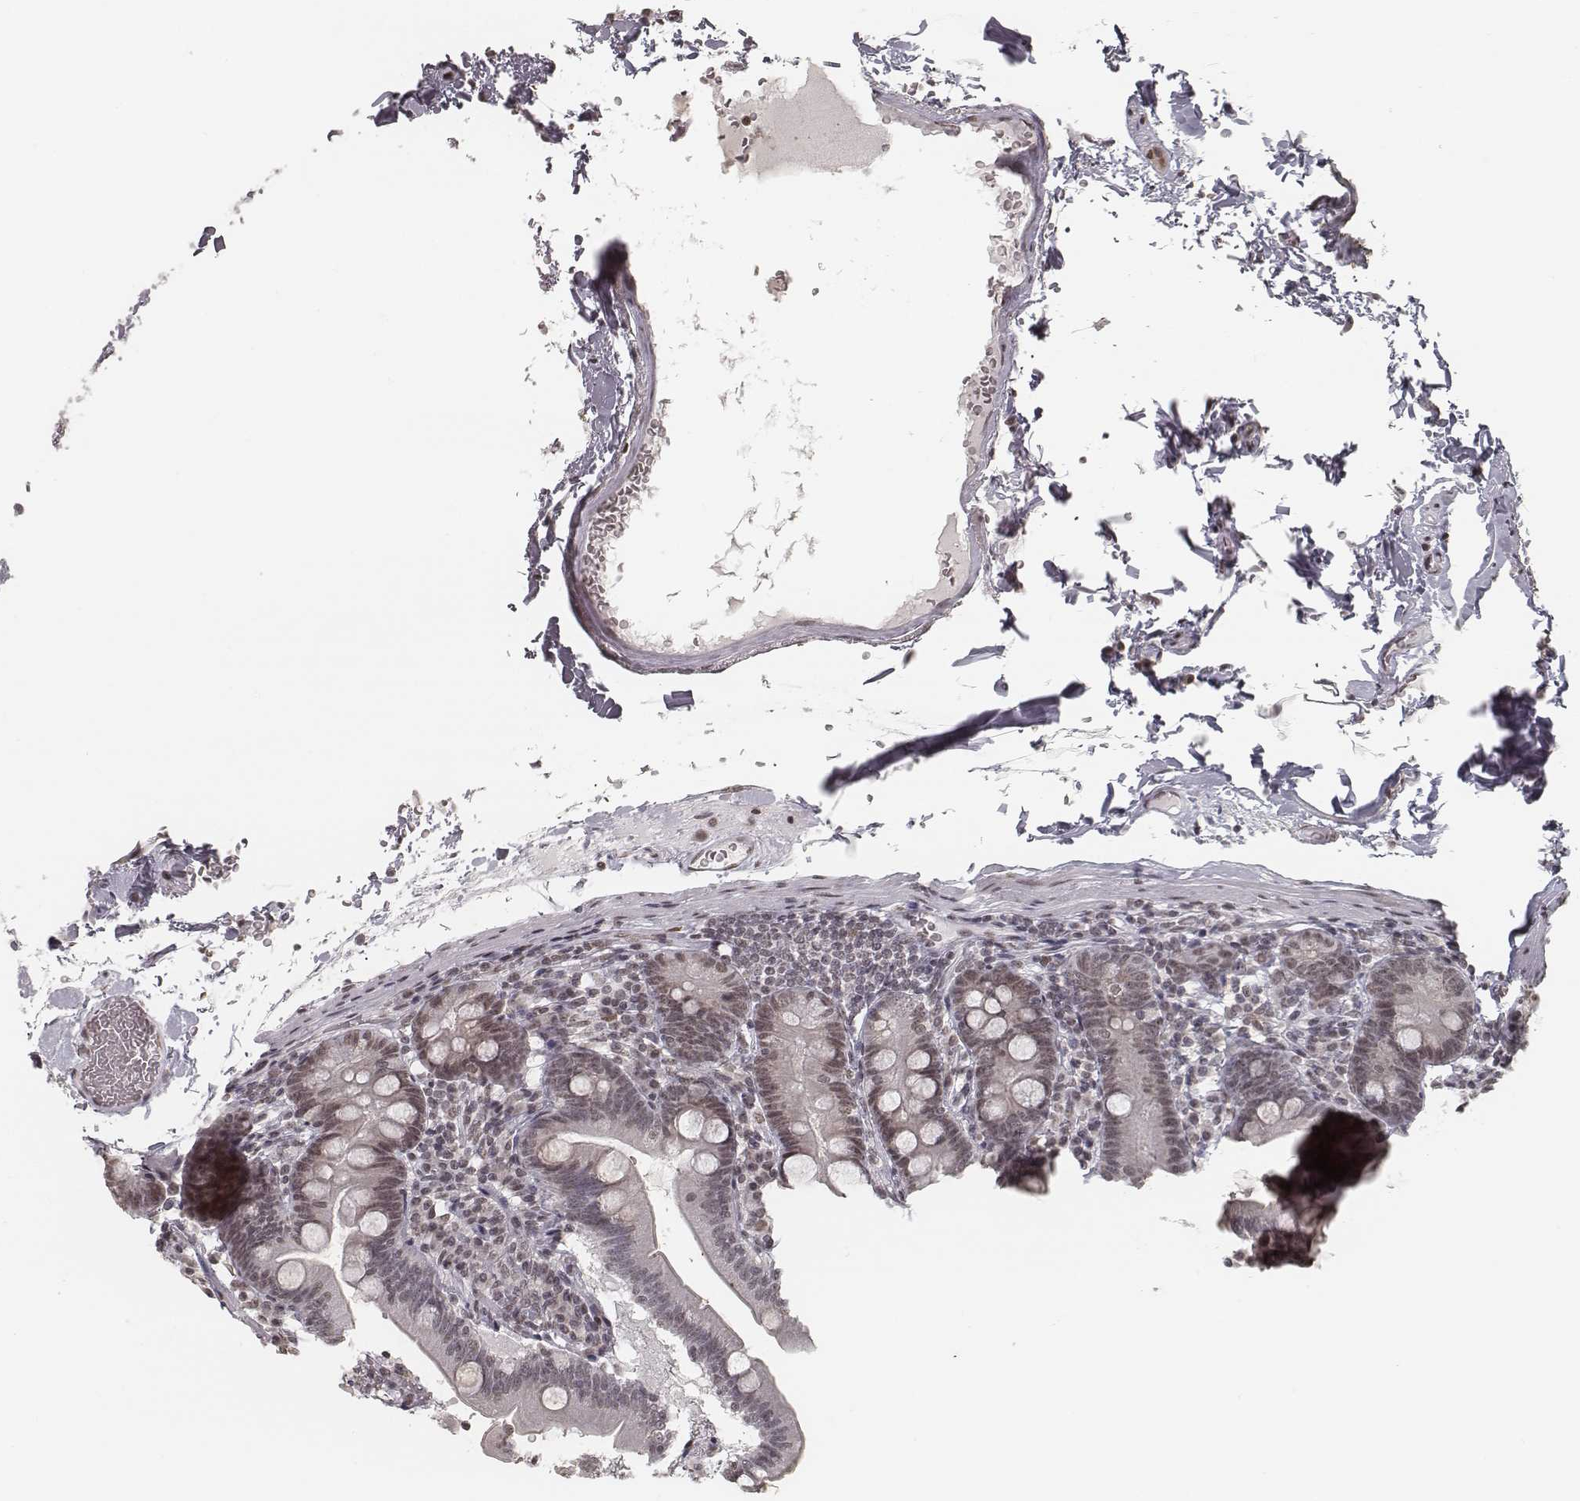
{"staining": {"intensity": "weak", "quantity": ">75%", "location": "nuclear"}, "tissue": "duodenum", "cell_type": "Glandular cells", "image_type": "normal", "snomed": [{"axis": "morphology", "description": "Normal tissue, NOS"}, {"axis": "topography", "description": "Duodenum"}], "caption": "Immunohistochemical staining of unremarkable human duodenum shows low levels of weak nuclear expression in approximately >75% of glandular cells.", "gene": "HMGA2", "patient": {"sex": "female", "age": 67}}